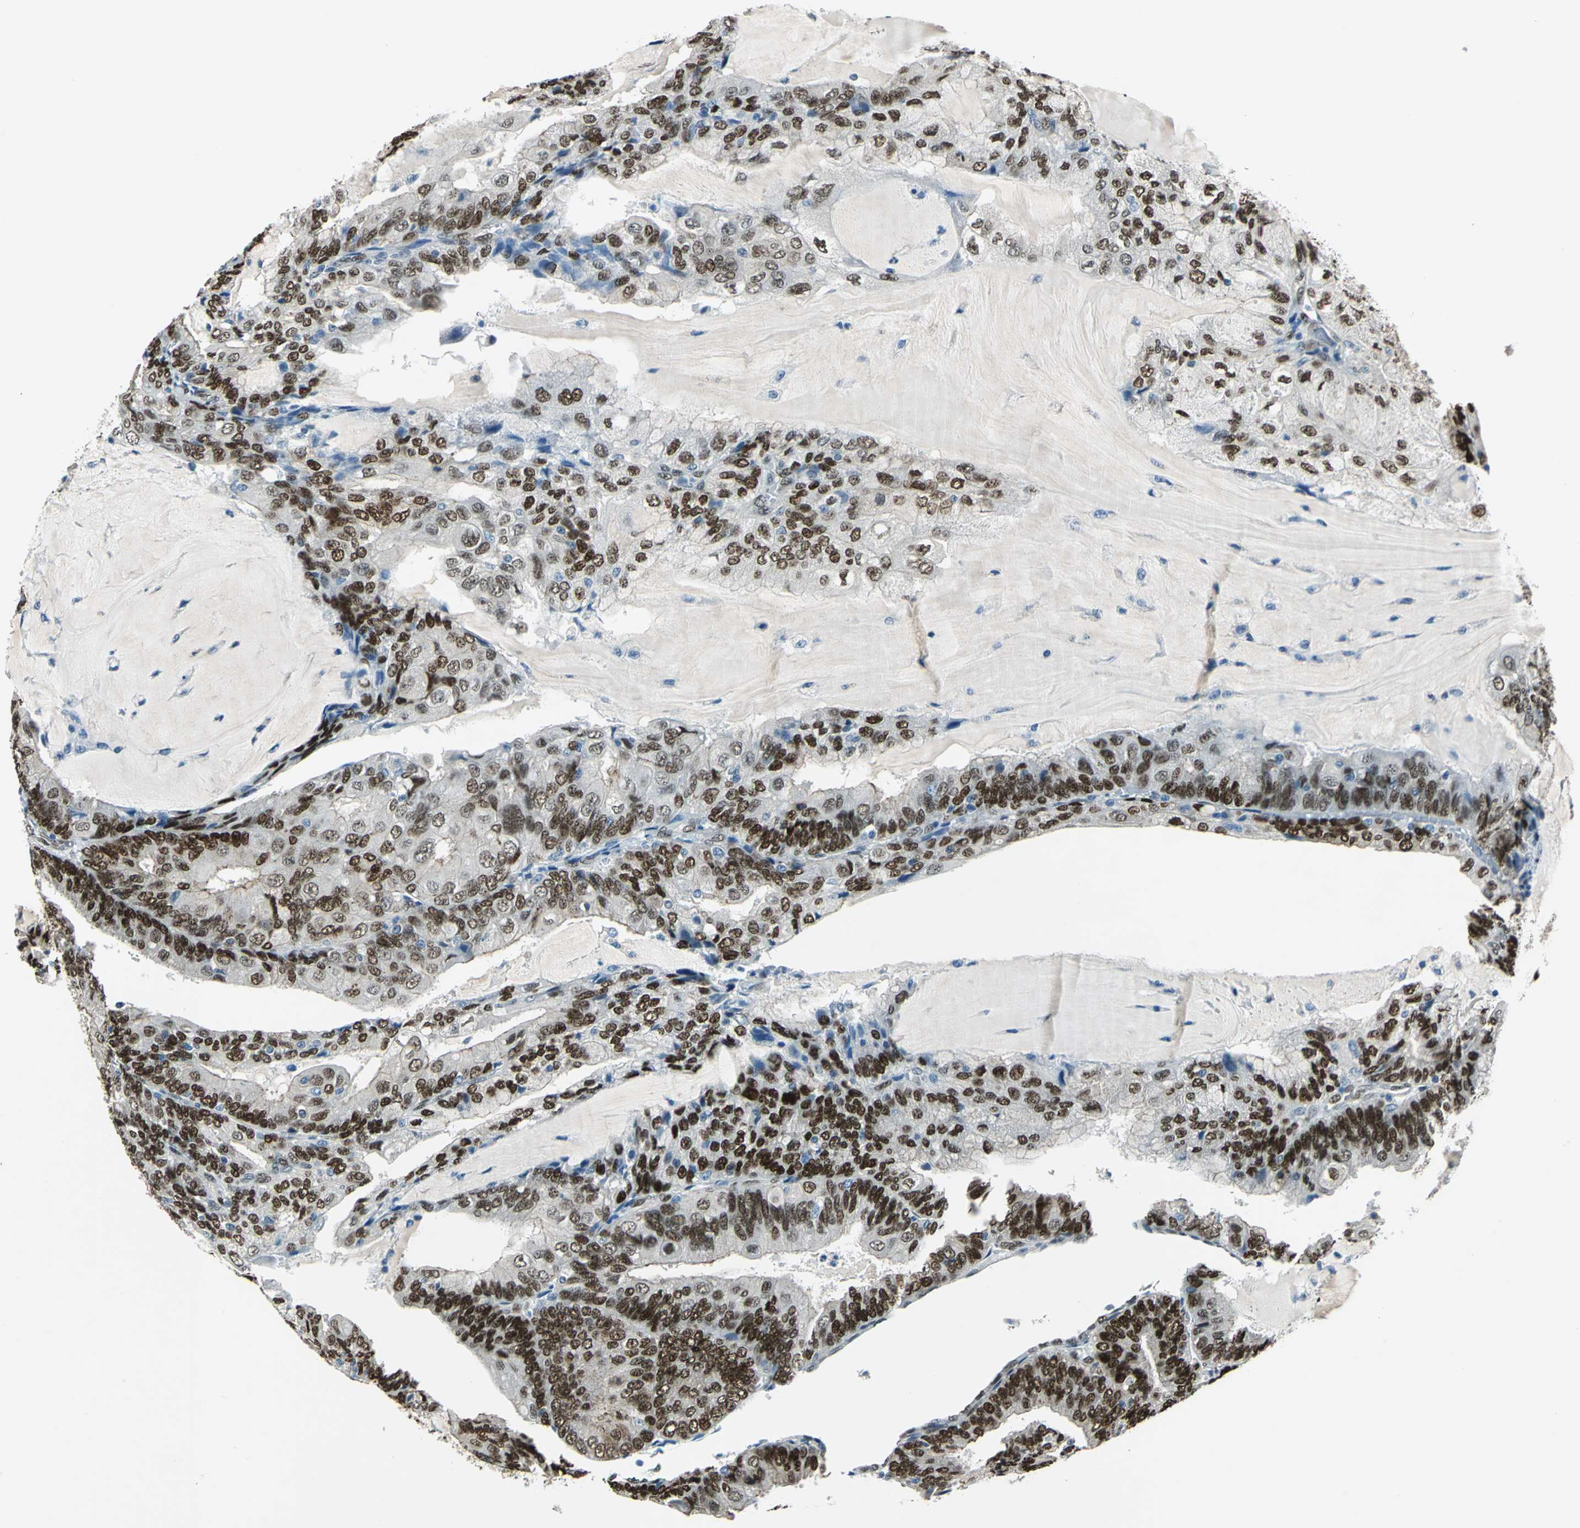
{"staining": {"intensity": "strong", "quantity": ">75%", "location": "nuclear"}, "tissue": "endometrial cancer", "cell_type": "Tumor cells", "image_type": "cancer", "snomed": [{"axis": "morphology", "description": "Adenocarcinoma, NOS"}, {"axis": "topography", "description": "Endometrium"}], "caption": "This image exhibits endometrial adenocarcinoma stained with immunohistochemistry (IHC) to label a protein in brown. The nuclear of tumor cells show strong positivity for the protein. Nuclei are counter-stained blue.", "gene": "NFIA", "patient": {"sex": "female", "age": 81}}